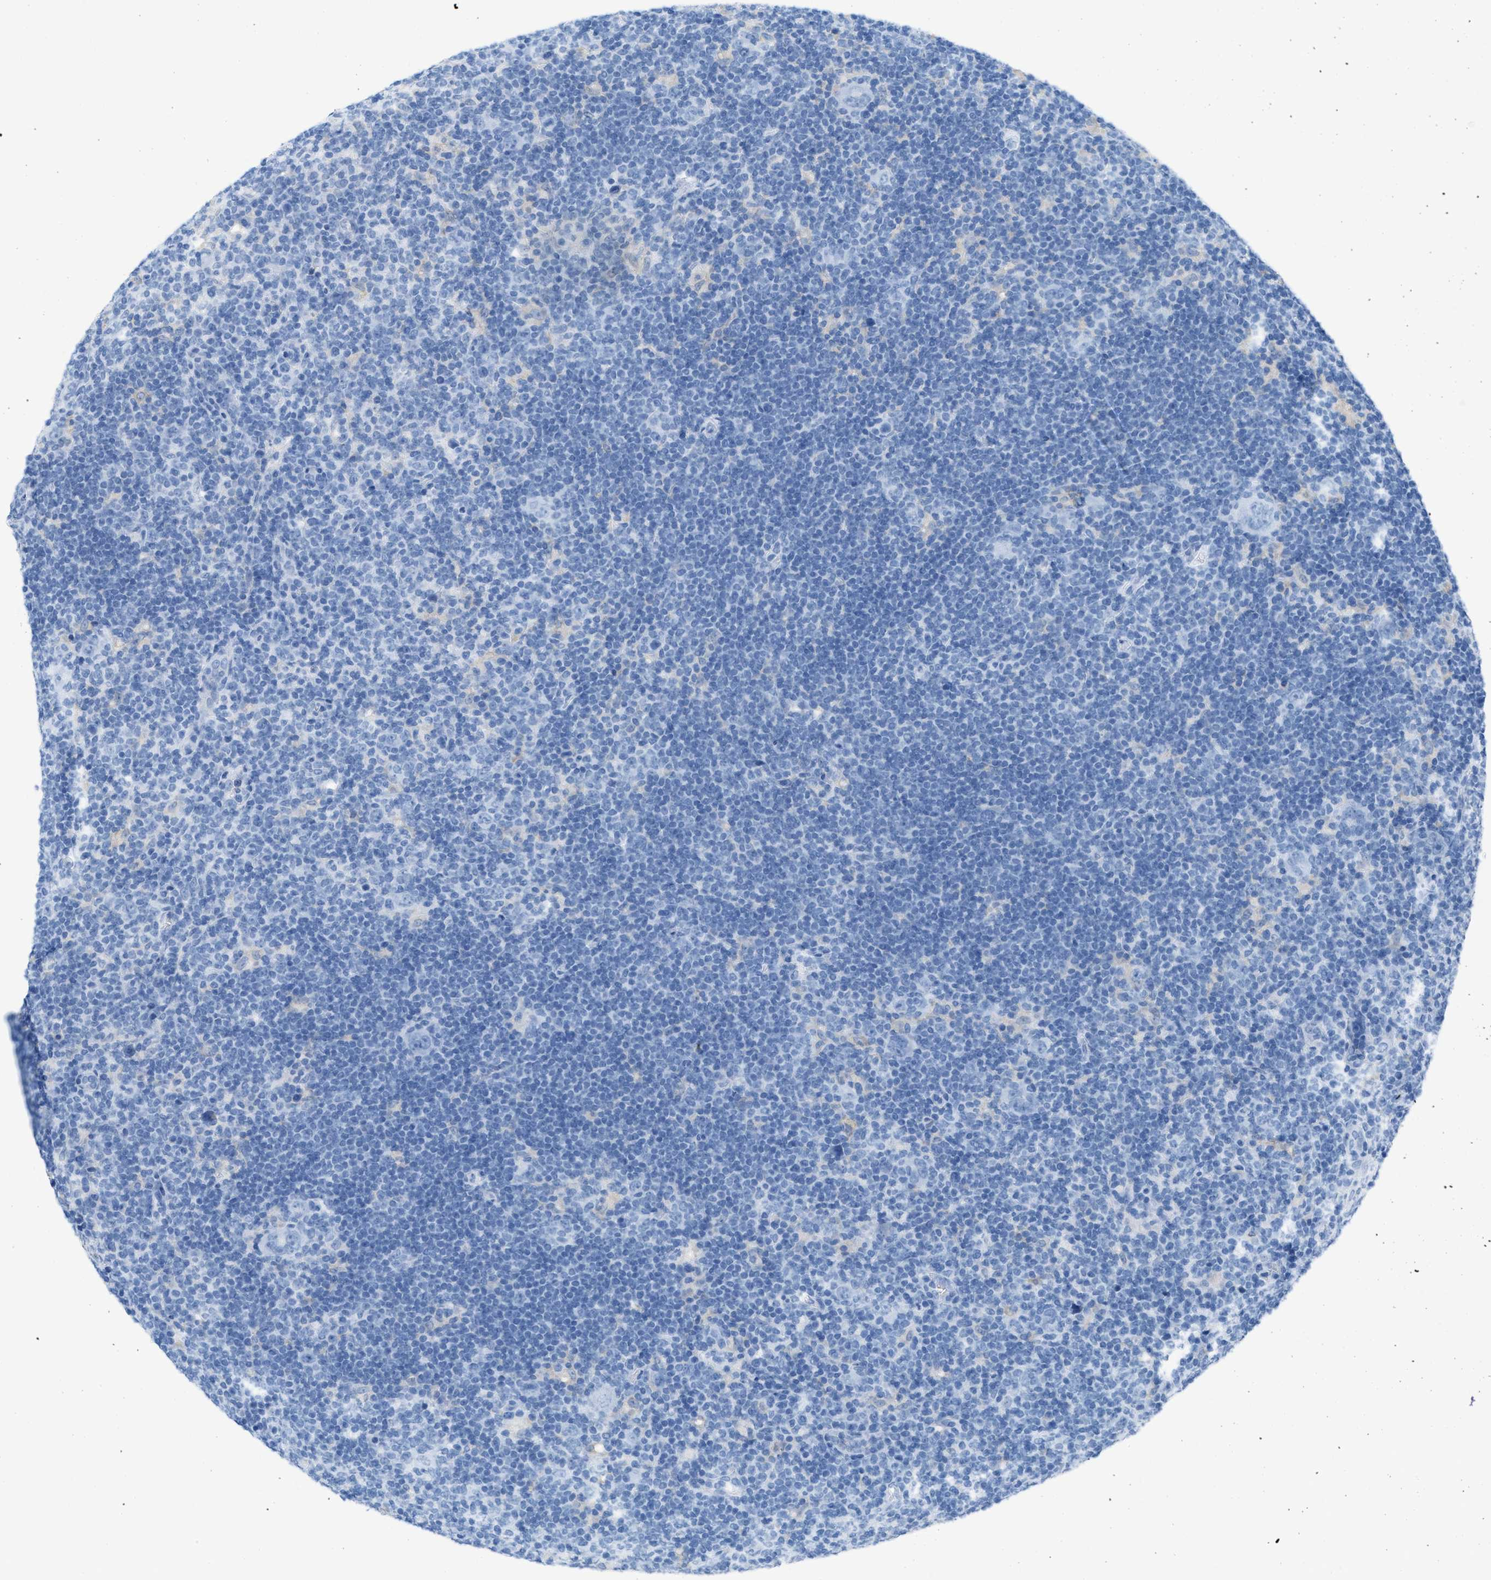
{"staining": {"intensity": "negative", "quantity": "none", "location": "none"}, "tissue": "lymphoma", "cell_type": "Tumor cells", "image_type": "cancer", "snomed": [{"axis": "morphology", "description": "Hodgkin's disease, NOS"}, {"axis": "topography", "description": "Lymph node"}], "caption": "IHC photomicrograph of neoplastic tissue: human Hodgkin's disease stained with DAB reveals no significant protein positivity in tumor cells. (DAB (3,3'-diaminobenzidine) IHC, high magnification).", "gene": "ASGR1", "patient": {"sex": "female", "age": 57}}